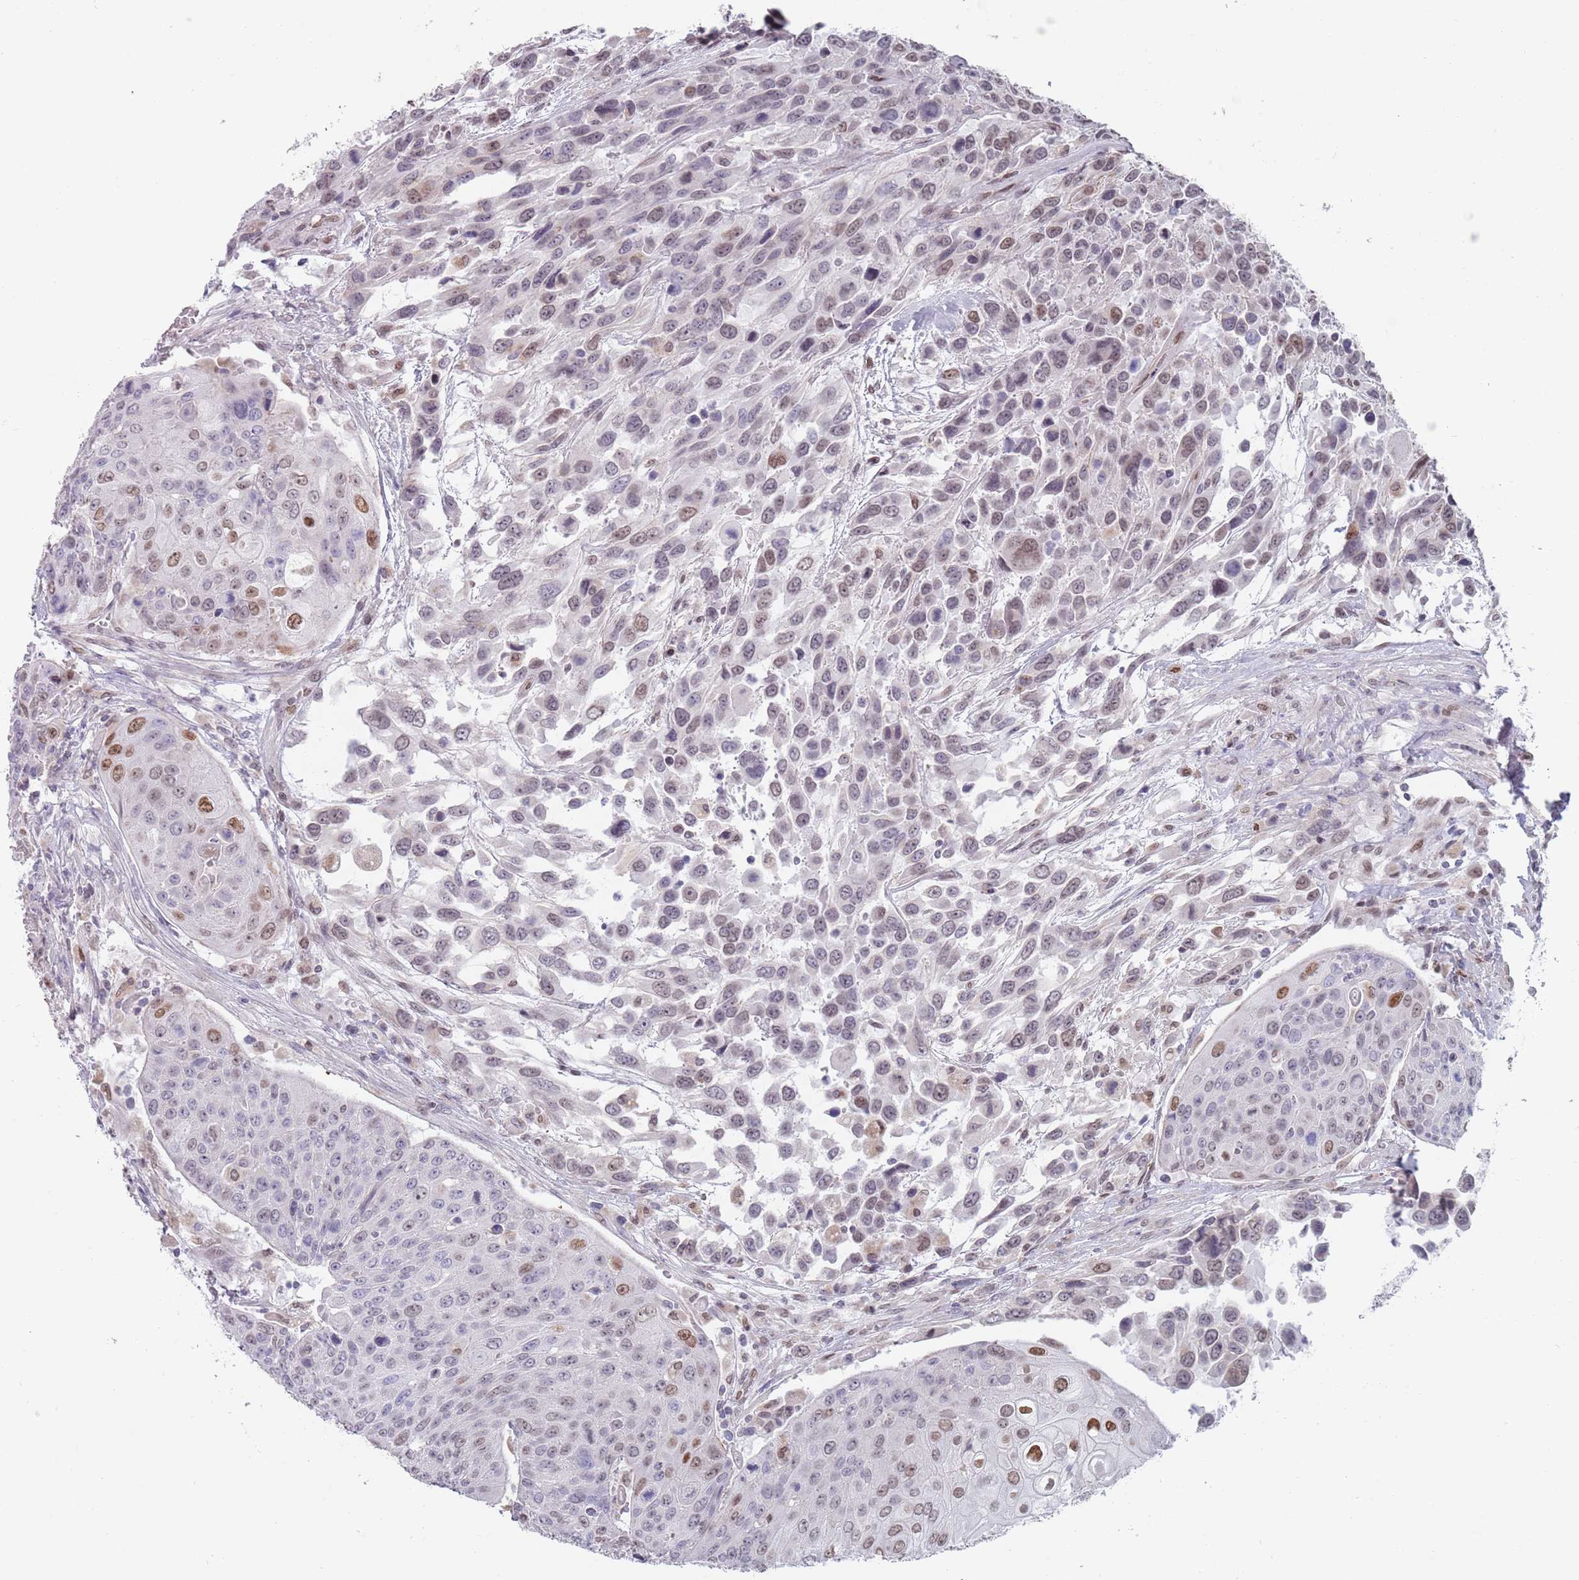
{"staining": {"intensity": "moderate", "quantity": "<25%", "location": "nuclear"}, "tissue": "urothelial cancer", "cell_type": "Tumor cells", "image_type": "cancer", "snomed": [{"axis": "morphology", "description": "Urothelial carcinoma, High grade"}, {"axis": "topography", "description": "Urinary bladder"}], "caption": "Urothelial carcinoma (high-grade) tissue shows moderate nuclear staining in approximately <25% of tumor cells, visualized by immunohistochemistry.", "gene": "MFSD12", "patient": {"sex": "female", "age": 70}}